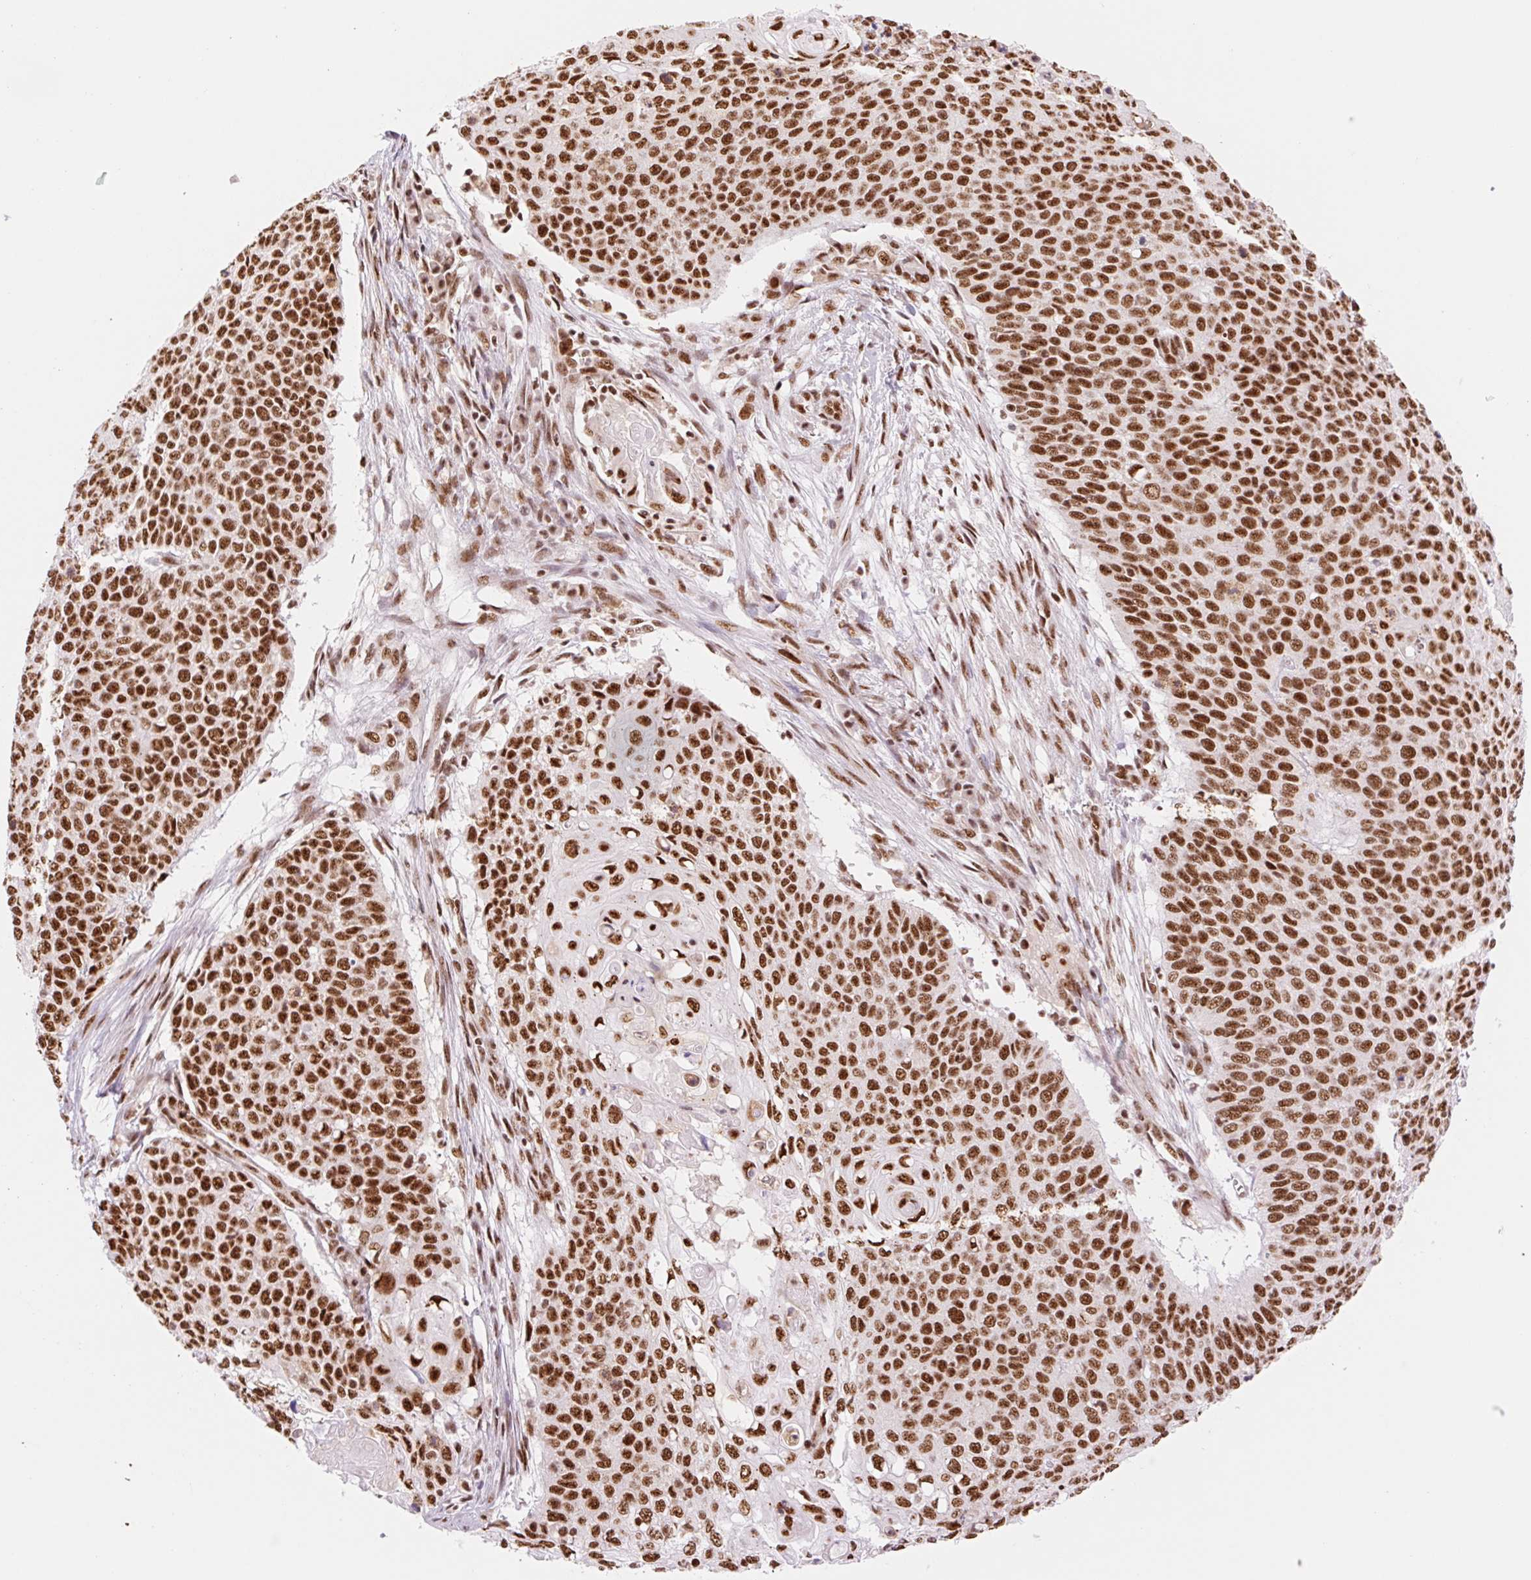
{"staining": {"intensity": "strong", "quantity": ">75%", "location": "nuclear"}, "tissue": "cervical cancer", "cell_type": "Tumor cells", "image_type": "cancer", "snomed": [{"axis": "morphology", "description": "Squamous cell carcinoma, NOS"}, {"axis": "topography", "description": "Cervix"}], "caption": "Immunohistochemistry image of neoplastic tissue: cervical squamous cell carcinoma stained using immunohistochemistry demonstrates high levels of strong protein expression localized specifically in the nuclear of tumor cells, appearing as a nuclear brown color.", "gene": "PRDM11", "patient": {"sex": "female", "age": 39}}